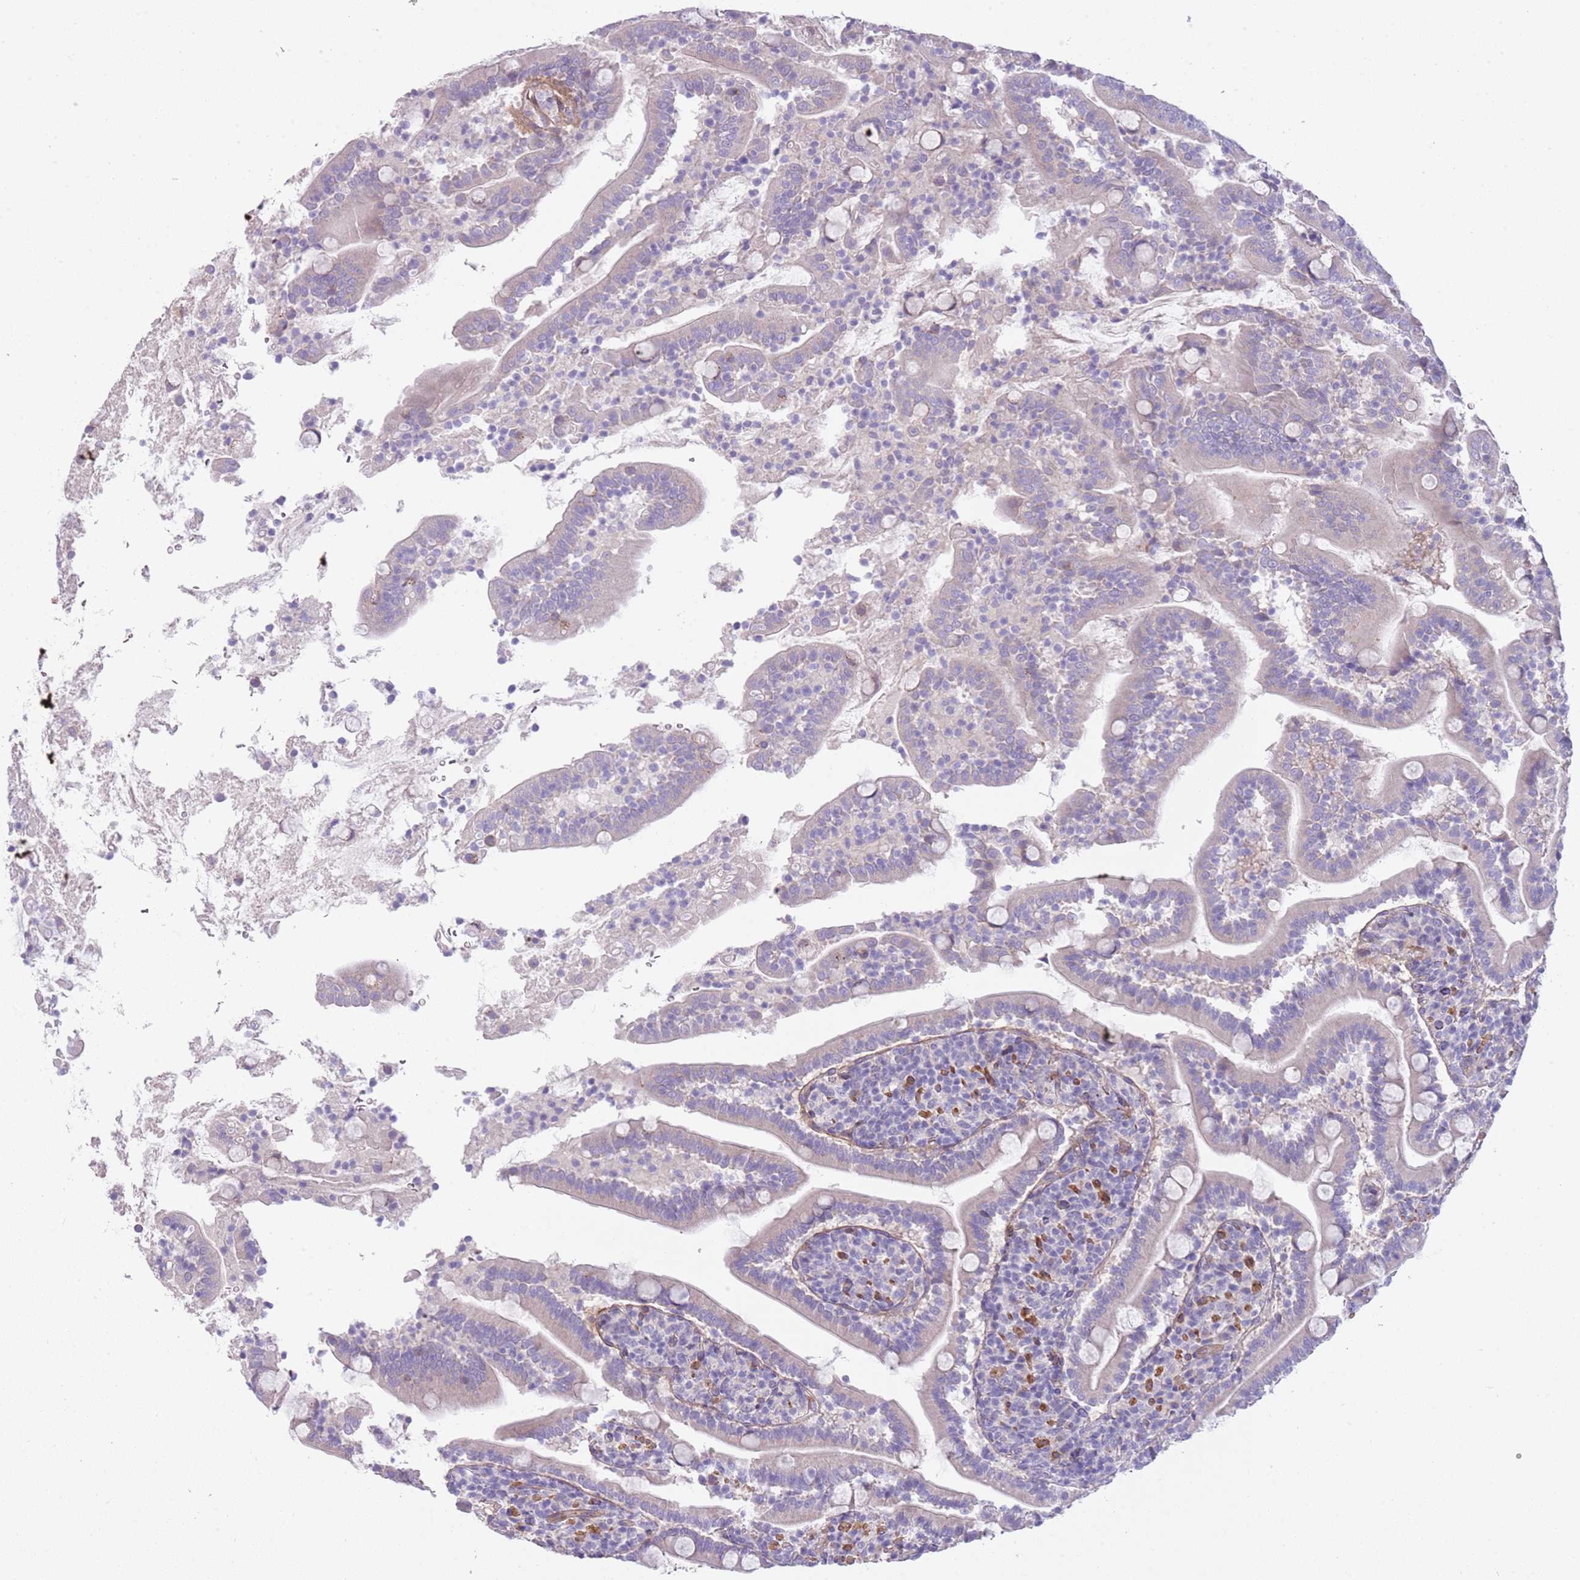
{"staining": {"intensity": "weak", "quantity": "25%-75%", "location": "cytoplasmic/membranous"}, "tissue": "duodenum", "cell_type": "Glandular cells", "image_type": "normal", "snomed": [{"axis": "morphology", "description": "Normal tissue, NOS"}, {"axis": "topography", "description": "Duodenum"}], "caption": "DAB immunohistochemical staining of unremarkable duodenum demonstrates weak cytoplasmic/membranous protein positivity in about 25%-75% of glandular cells. (Stains: DAB (3,3'-diaminobenzidine) in brown, nuclei in blue, Microscopy: brightfield microscopy at high magnification).", "gene": "TINAGL1", "patient": {"sex": "male", "age": 35}}